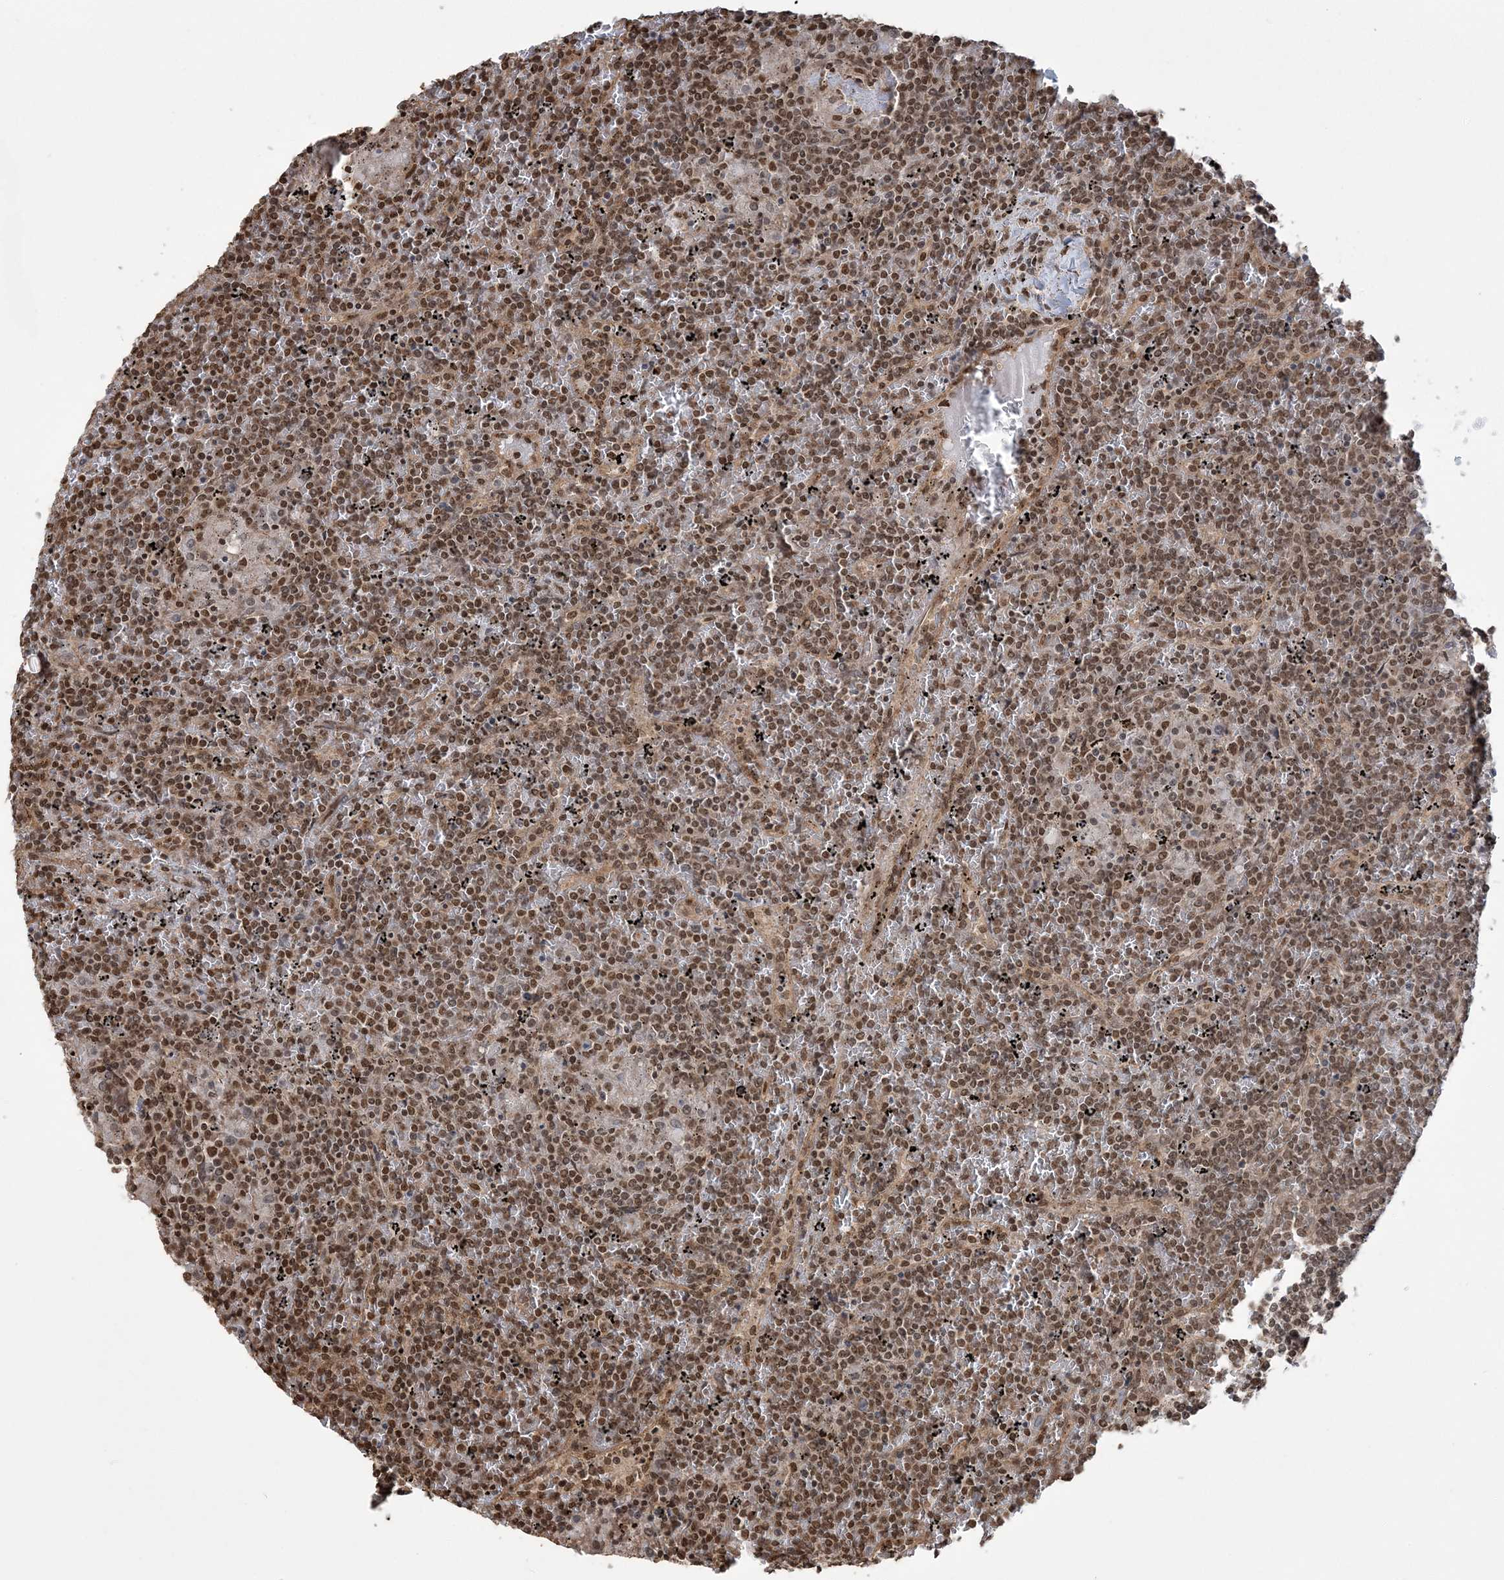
{"staining": {"intensity": "moderate", "quantity": ">75%", "location": "nuclear"}, "tissue": "lymphoma", "cell_type": "Tumor cells", "image_type": "cancer", "snomed": [{"axis": "morphology", "description": "Malignant lymphoma, non-Hodgkin's type, Low grade"}, {"axis": "topography", "description": "Spleen"}], "caption": "Immunohistochemical staining of lymphoma exhibits moderate nuclear protein expression in approximately >75% of tumor cells. Nuclei are stained in blue.", "gene": "ZNF839", "patient": {"sex": "female", "age": 19}}